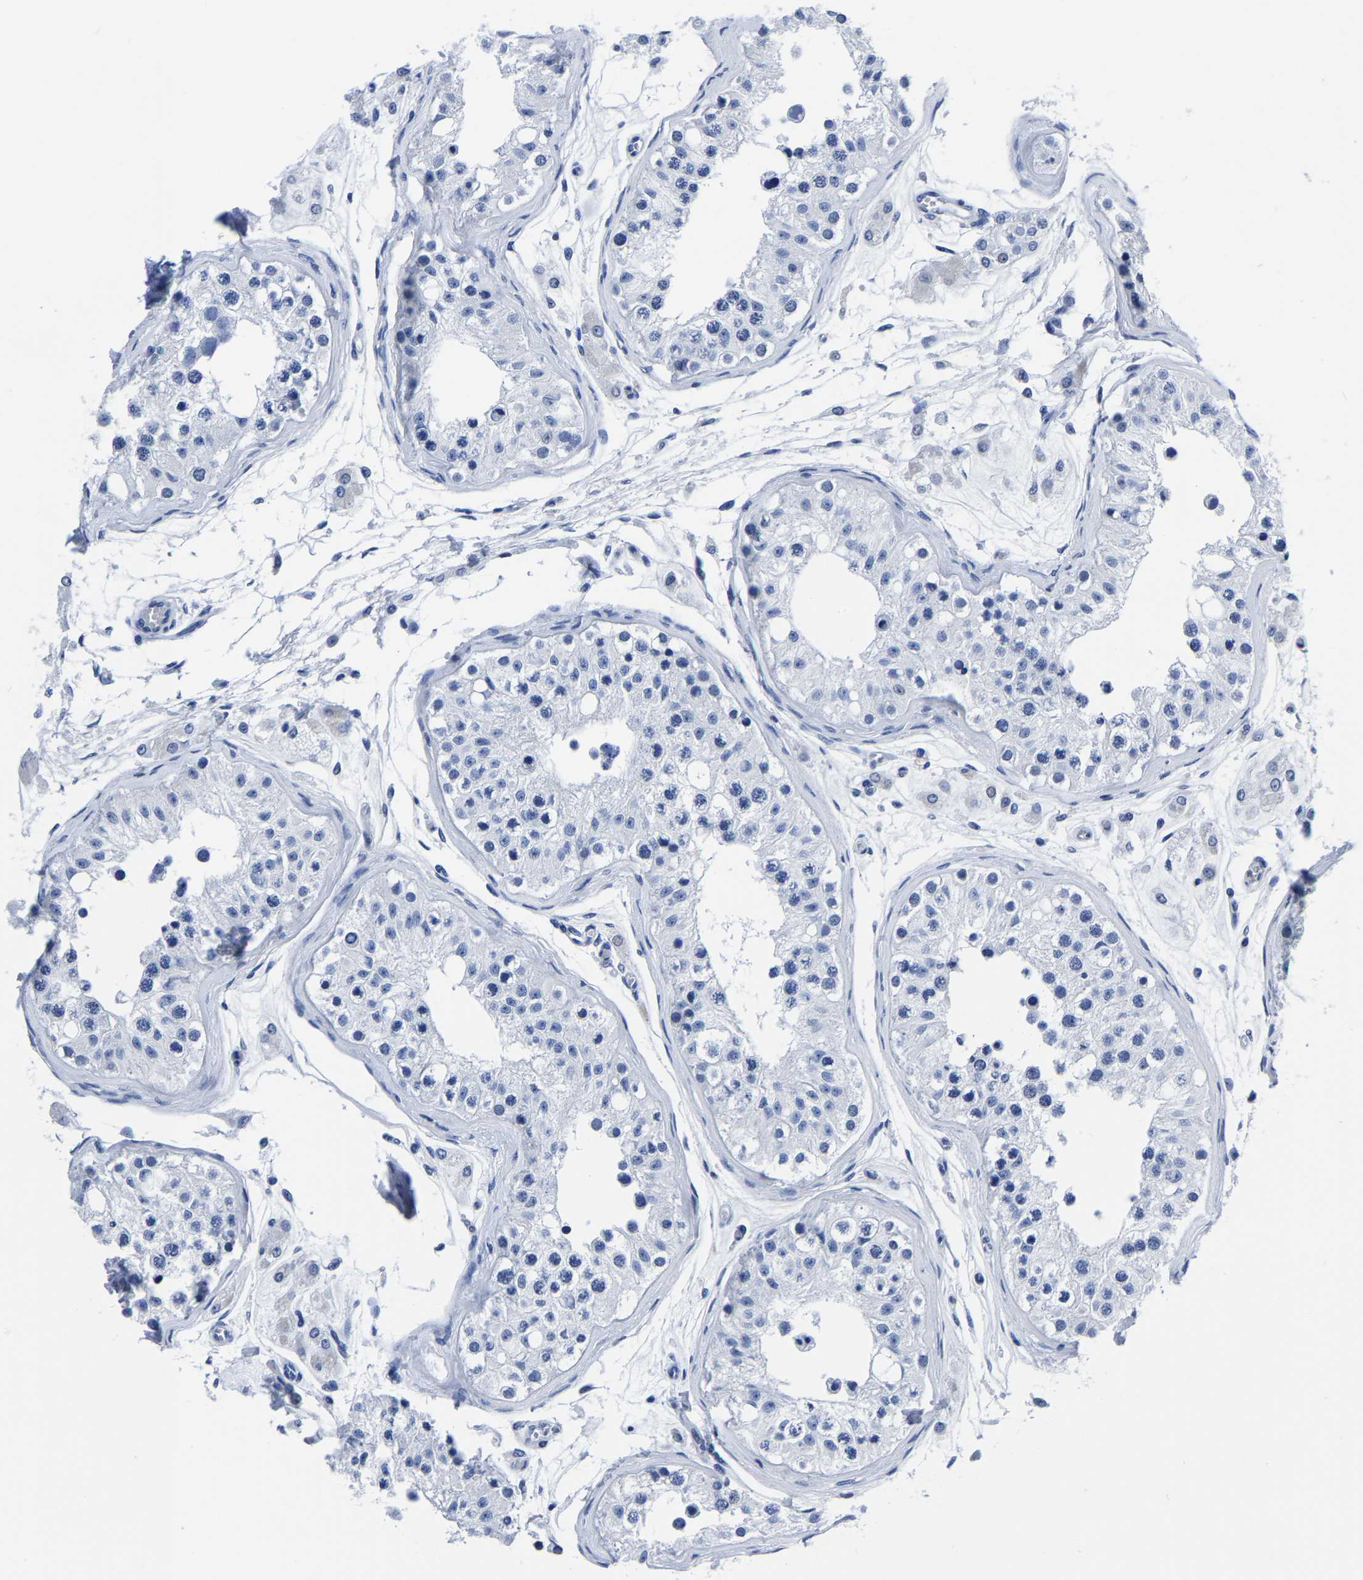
{"staining": {"intensity": "negative", "quantity": "none", "location": "none"}, "tissue": "testis", "cell_type": "Cells in seminiferous ducts", "image_type": "normal", "snomed": [{"axis": "morphology", "description": "Normal tissue, NOS"}, {"axis": "morphology", "description": "Adenocarcinoma, metastatic, NOS"}, {"axis": "topography", "description": "Testis"}], "caption": "Protein analysis of normal testis shows no significant expression in cells in seminiferous ducts. (DAB immunohistochemistry (IHC), high magnification).", "gene": "IMPG2", "patient": {"sex": "male", "age": 26}}